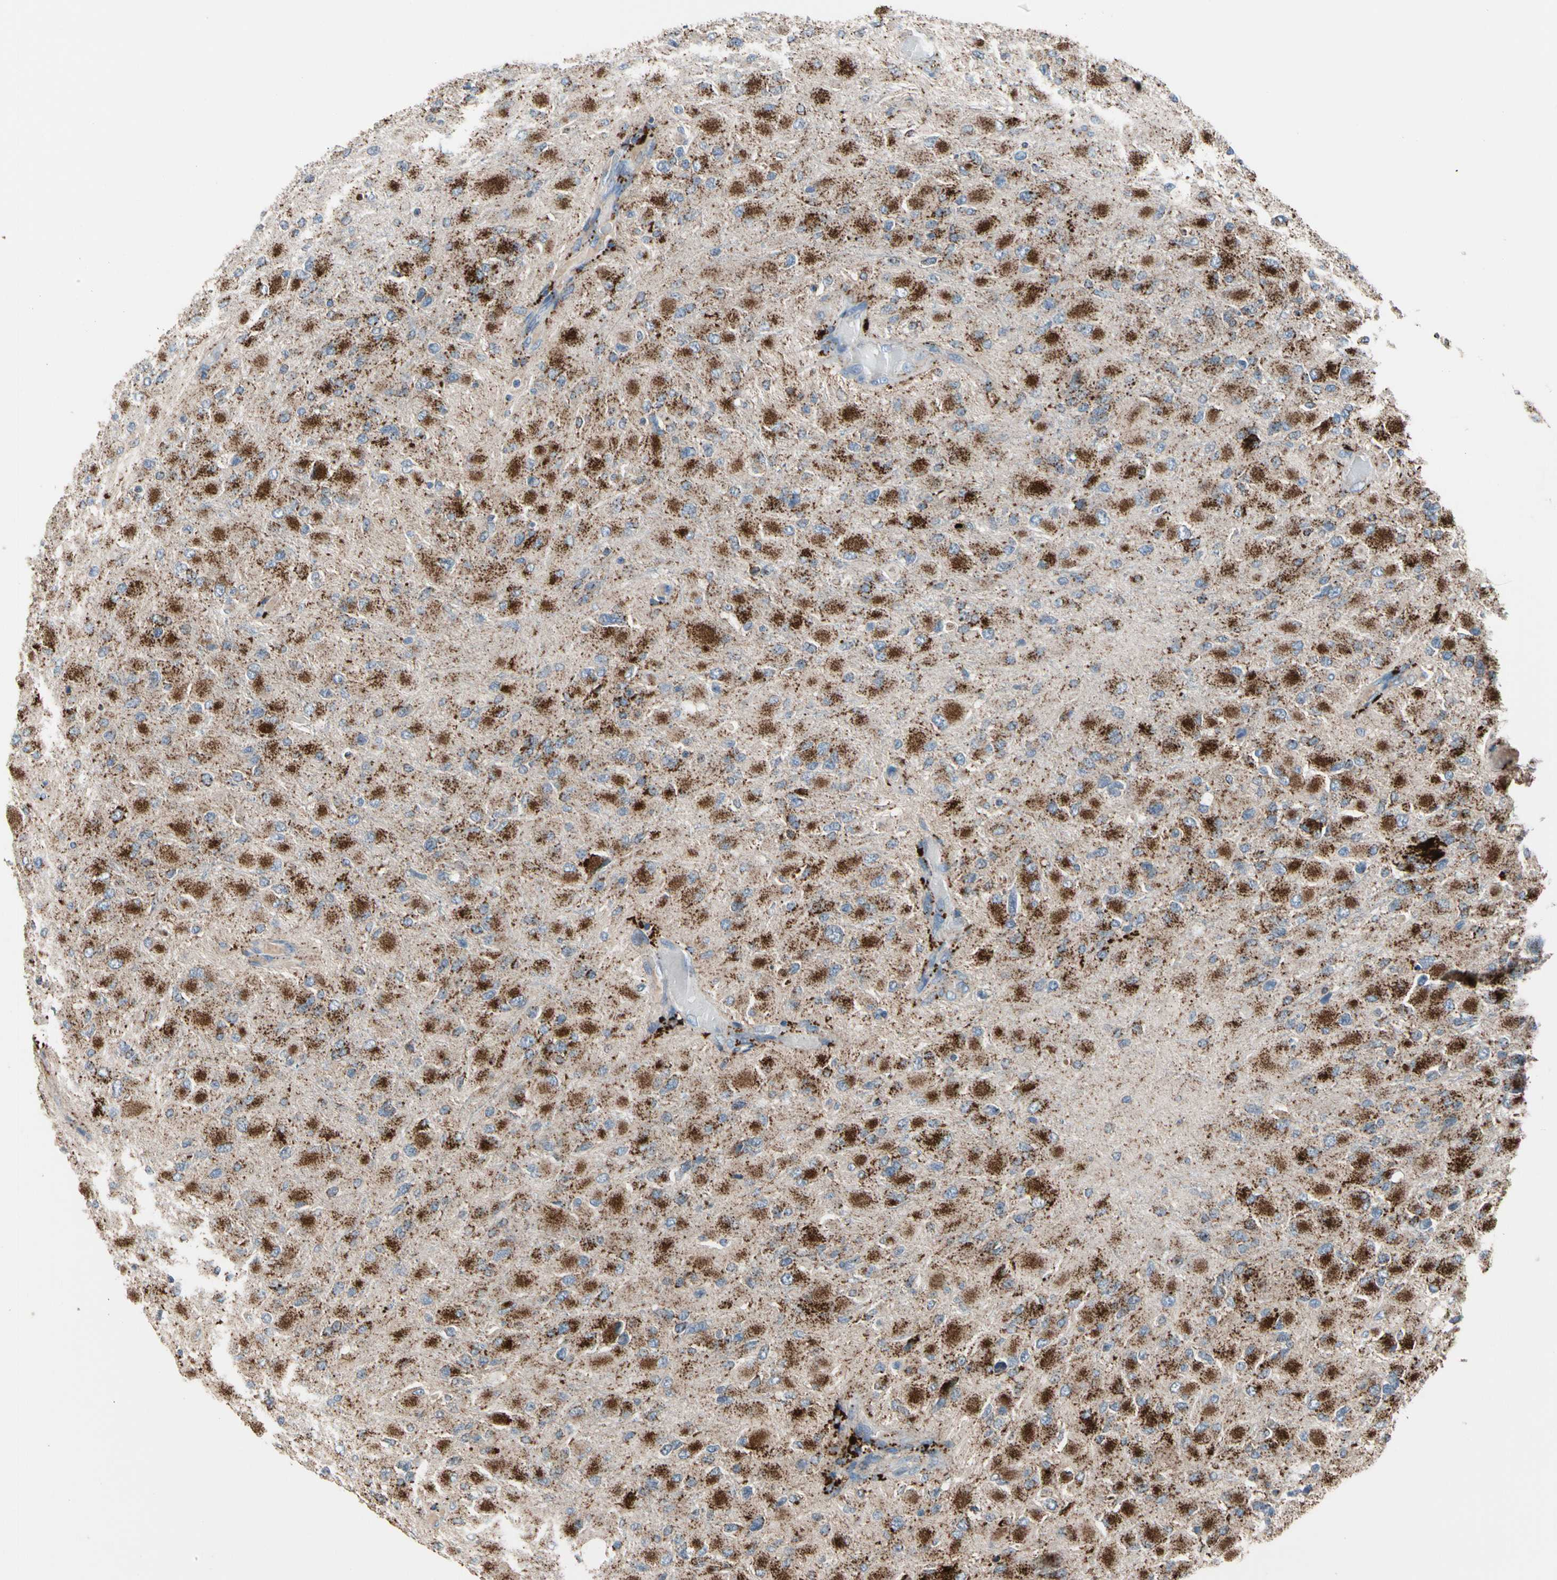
{"staining": {"intensity": "moderate", "quantity": "25%-75%", "location": "cytoplasmic/membranous"}, "tissue": "glioma", "cell_type": "Tumor cells", "image_type": "cancer", "snomed": [{"axis": "morphology", "description": "Glioma, malignant, High grade"}, {"axis": "topography", "description": "Cerebral cortex"}], "caption": "The immunohistochemical stain highlights moderate cytoplasmic/membranous expression in tumor cells of glioma tissue.", "gene": "GM2A", "patient": {"sex": "female", "age": 36}}